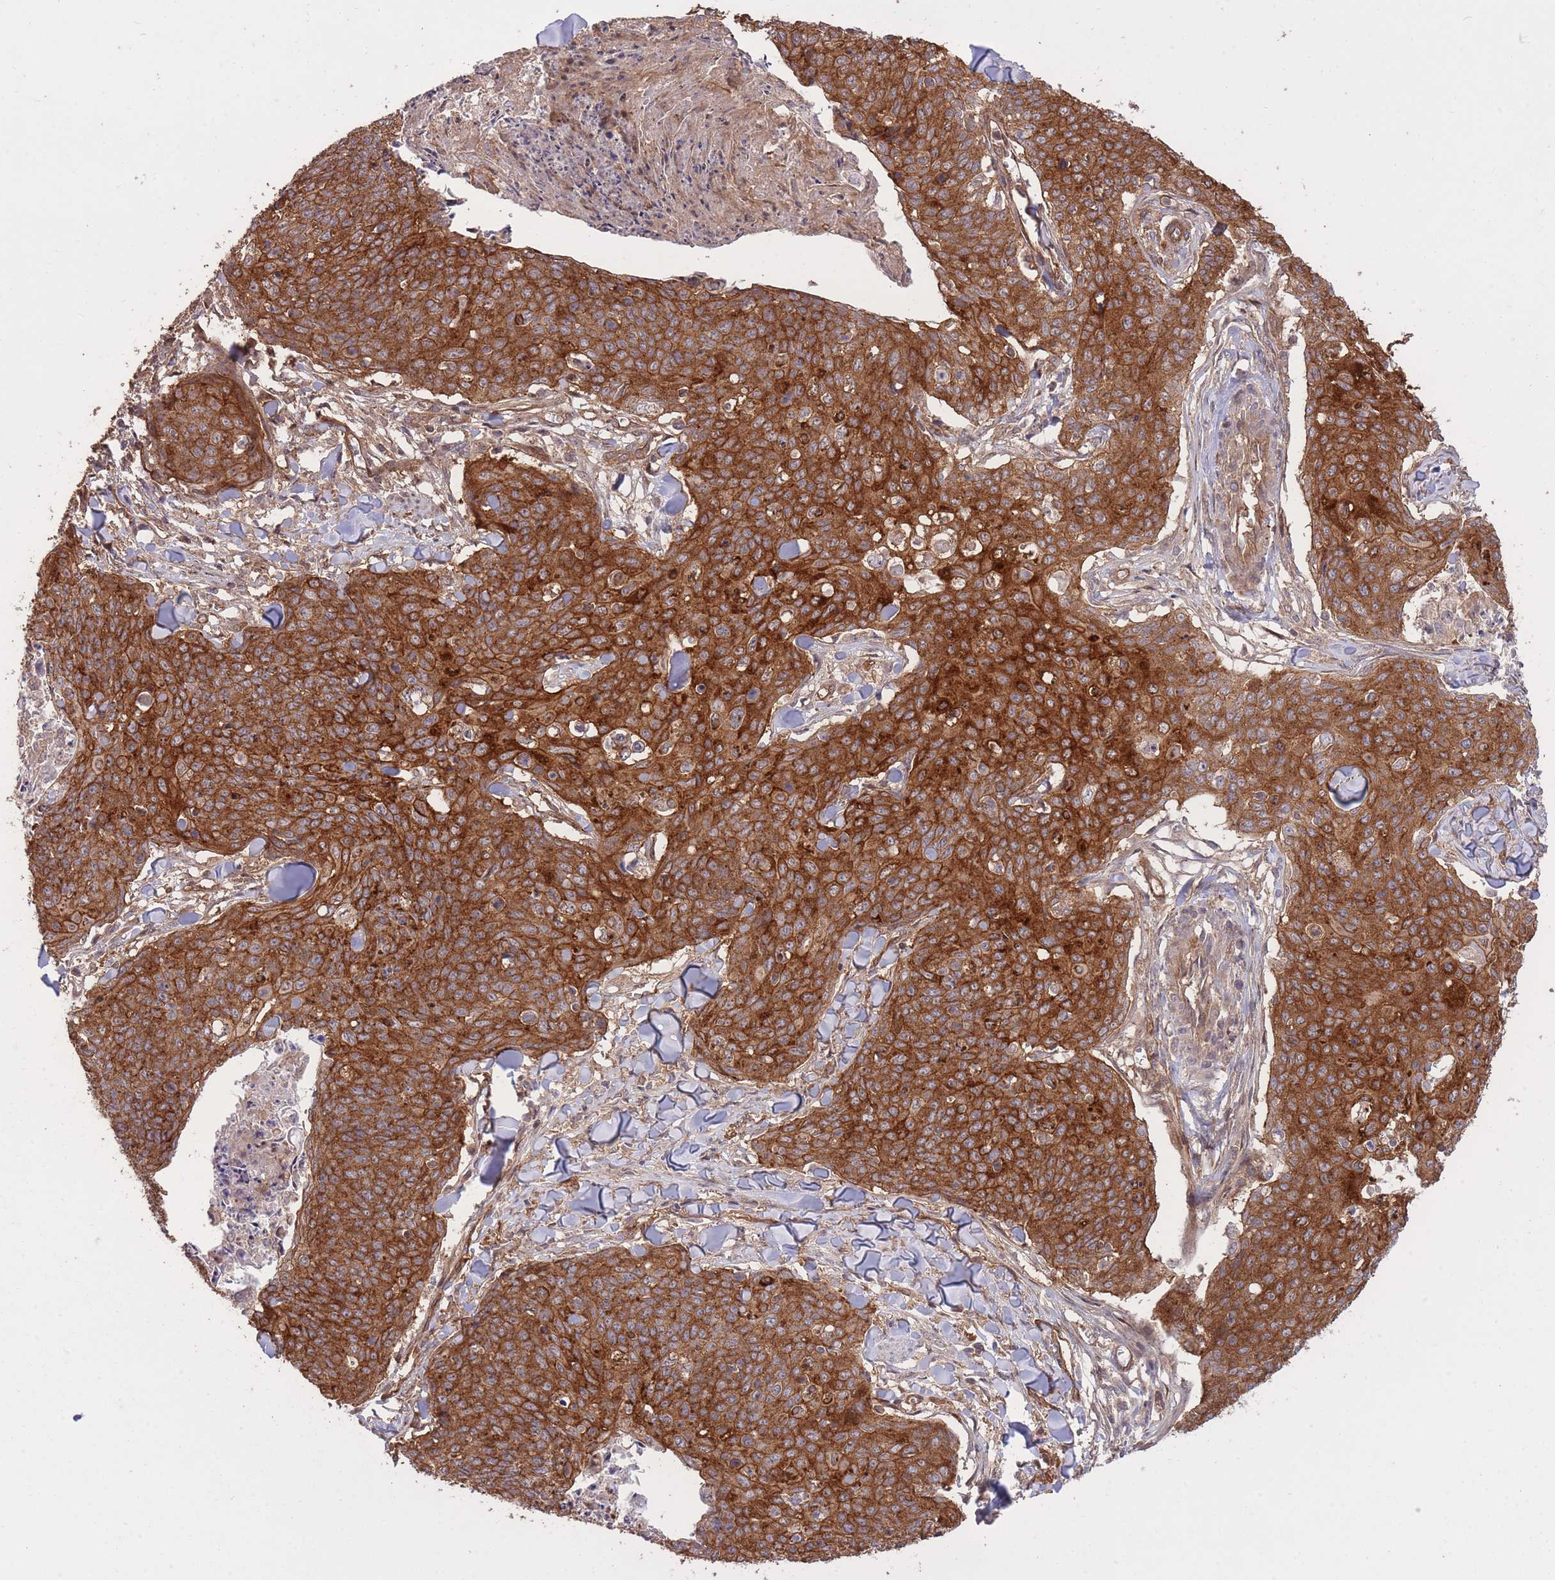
{"staining": {"intensity": "strong", "quantity": ">75%", "location": "cytoplasmic/membranous"}, "tissue": "skin cancer", "cell_type": "Tumor cells", "image_type": "cancer", "snomed": [{"axis": "morphology", "description": "Squamous cell carcinoma, NOS"}, {"axis": "topography", "description": "Skin"}, {"axis": "topography", "description": "Vulva"}], "caption": "Protein analysis of skin squamous cell carcinoma tissue reveals strong cytoplasmic/membranous expression in about >75% of tumor cells. (DAB IHC with brightfield microscopy, high magnification).", "gene": "PLD1", "patient": {"sex": "female", "age": 85}}